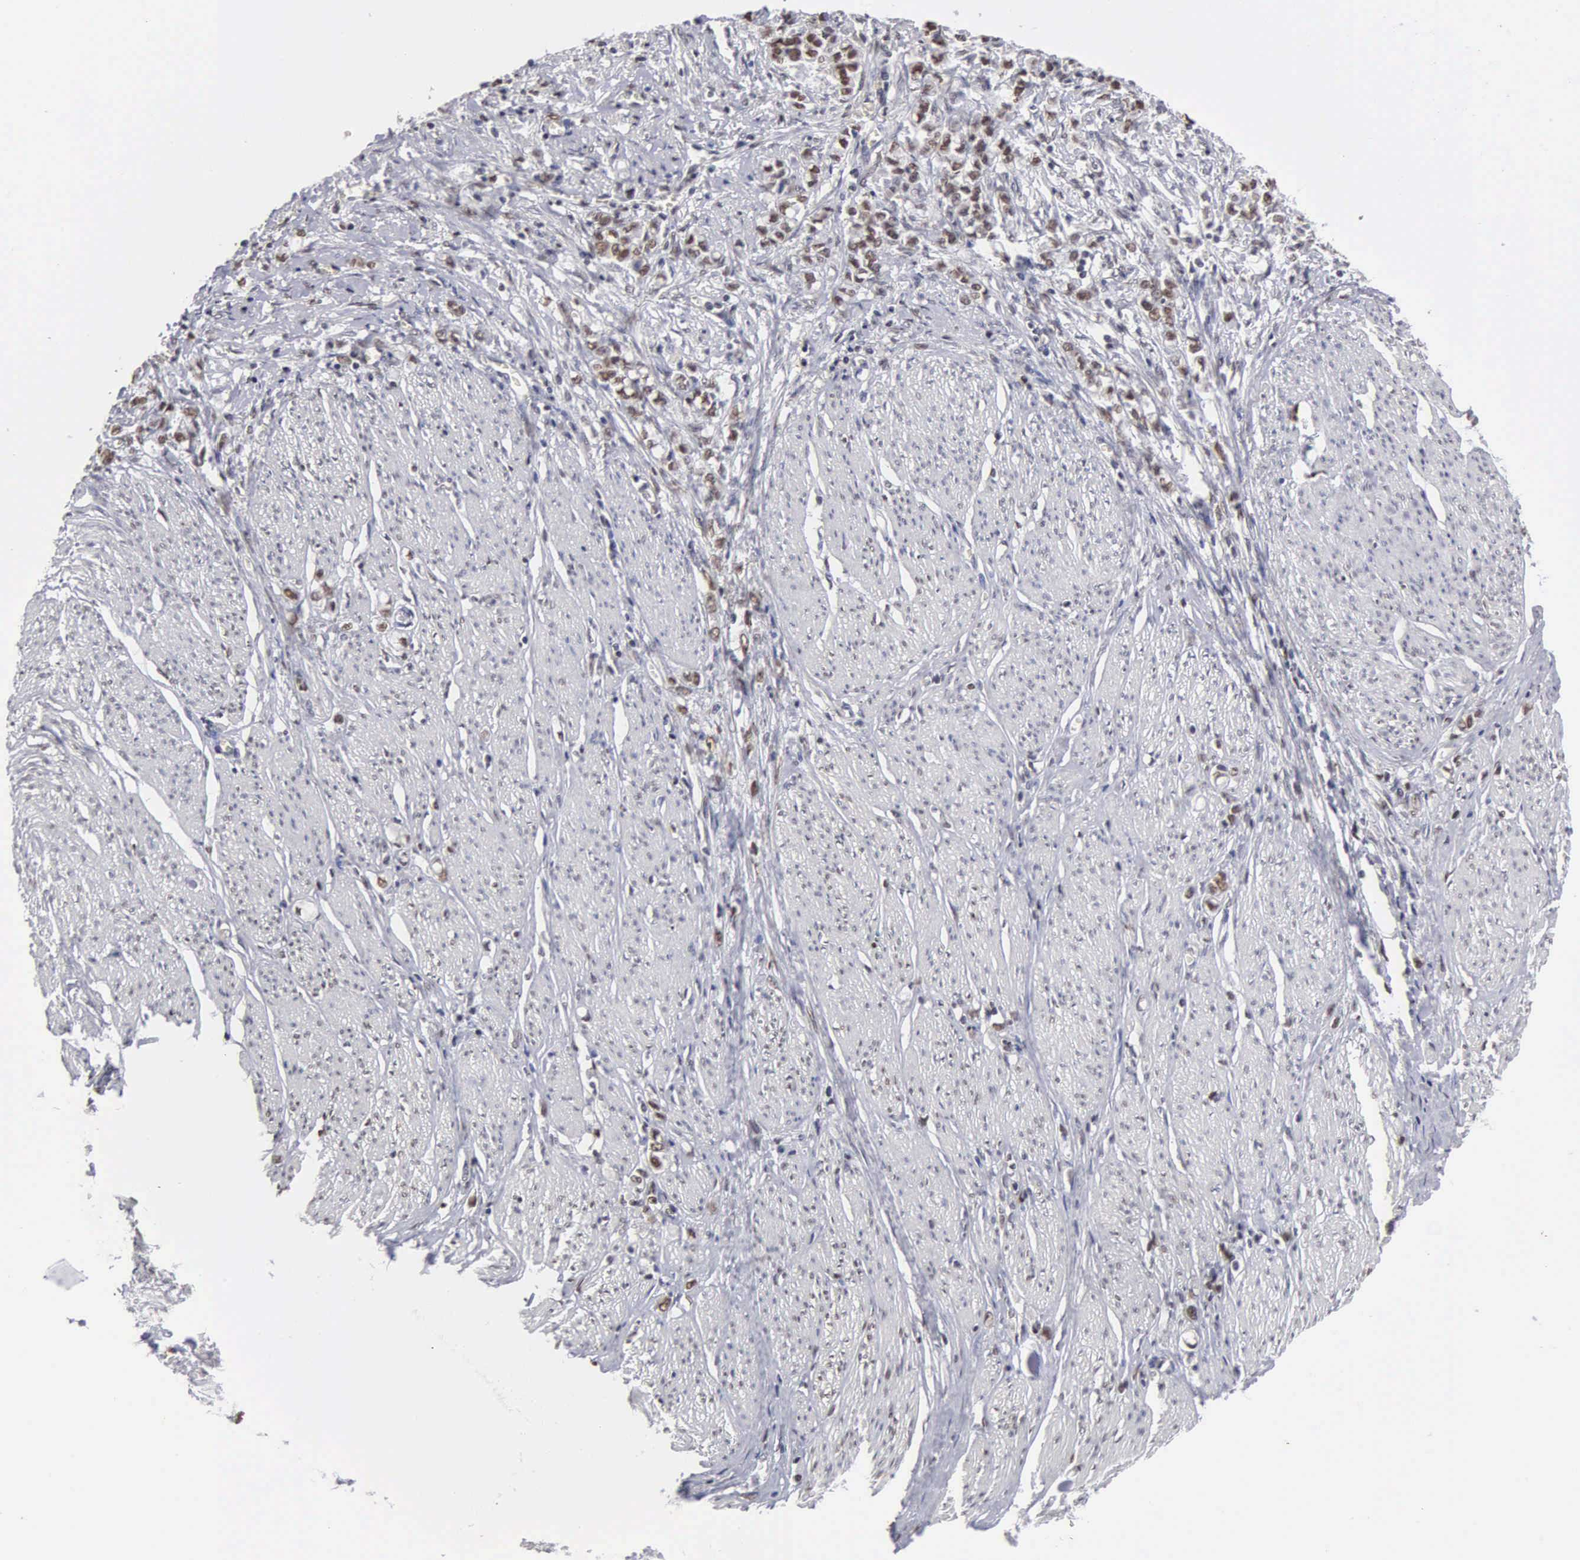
{"staining": {"intensity": "weak", "quantity": "25%-75%", "location": "nuclear"}, "tissue": "stomach cancer", "cell_type": "Tumor cells", "image_type": "cancer", "snomed": [{"axis": "morphology", "description": "Adenocarcinoma, NOS"}, {"axis": "topography", "description": "Stomach"}], "caption": "Immunohistochemical staining of human stomach cancer reveals low levels of weak nuclear positivity in approximately 25%-75% of tumor cells. The protein of interest is stained brown, and the nuclei are stained in blue (DAB (3,3'-diaminobenzidine) IHC with brightfield microscopy, high magnification).", "gene": "CCNG1", "patient": {"sex": "male", "age": 72}}